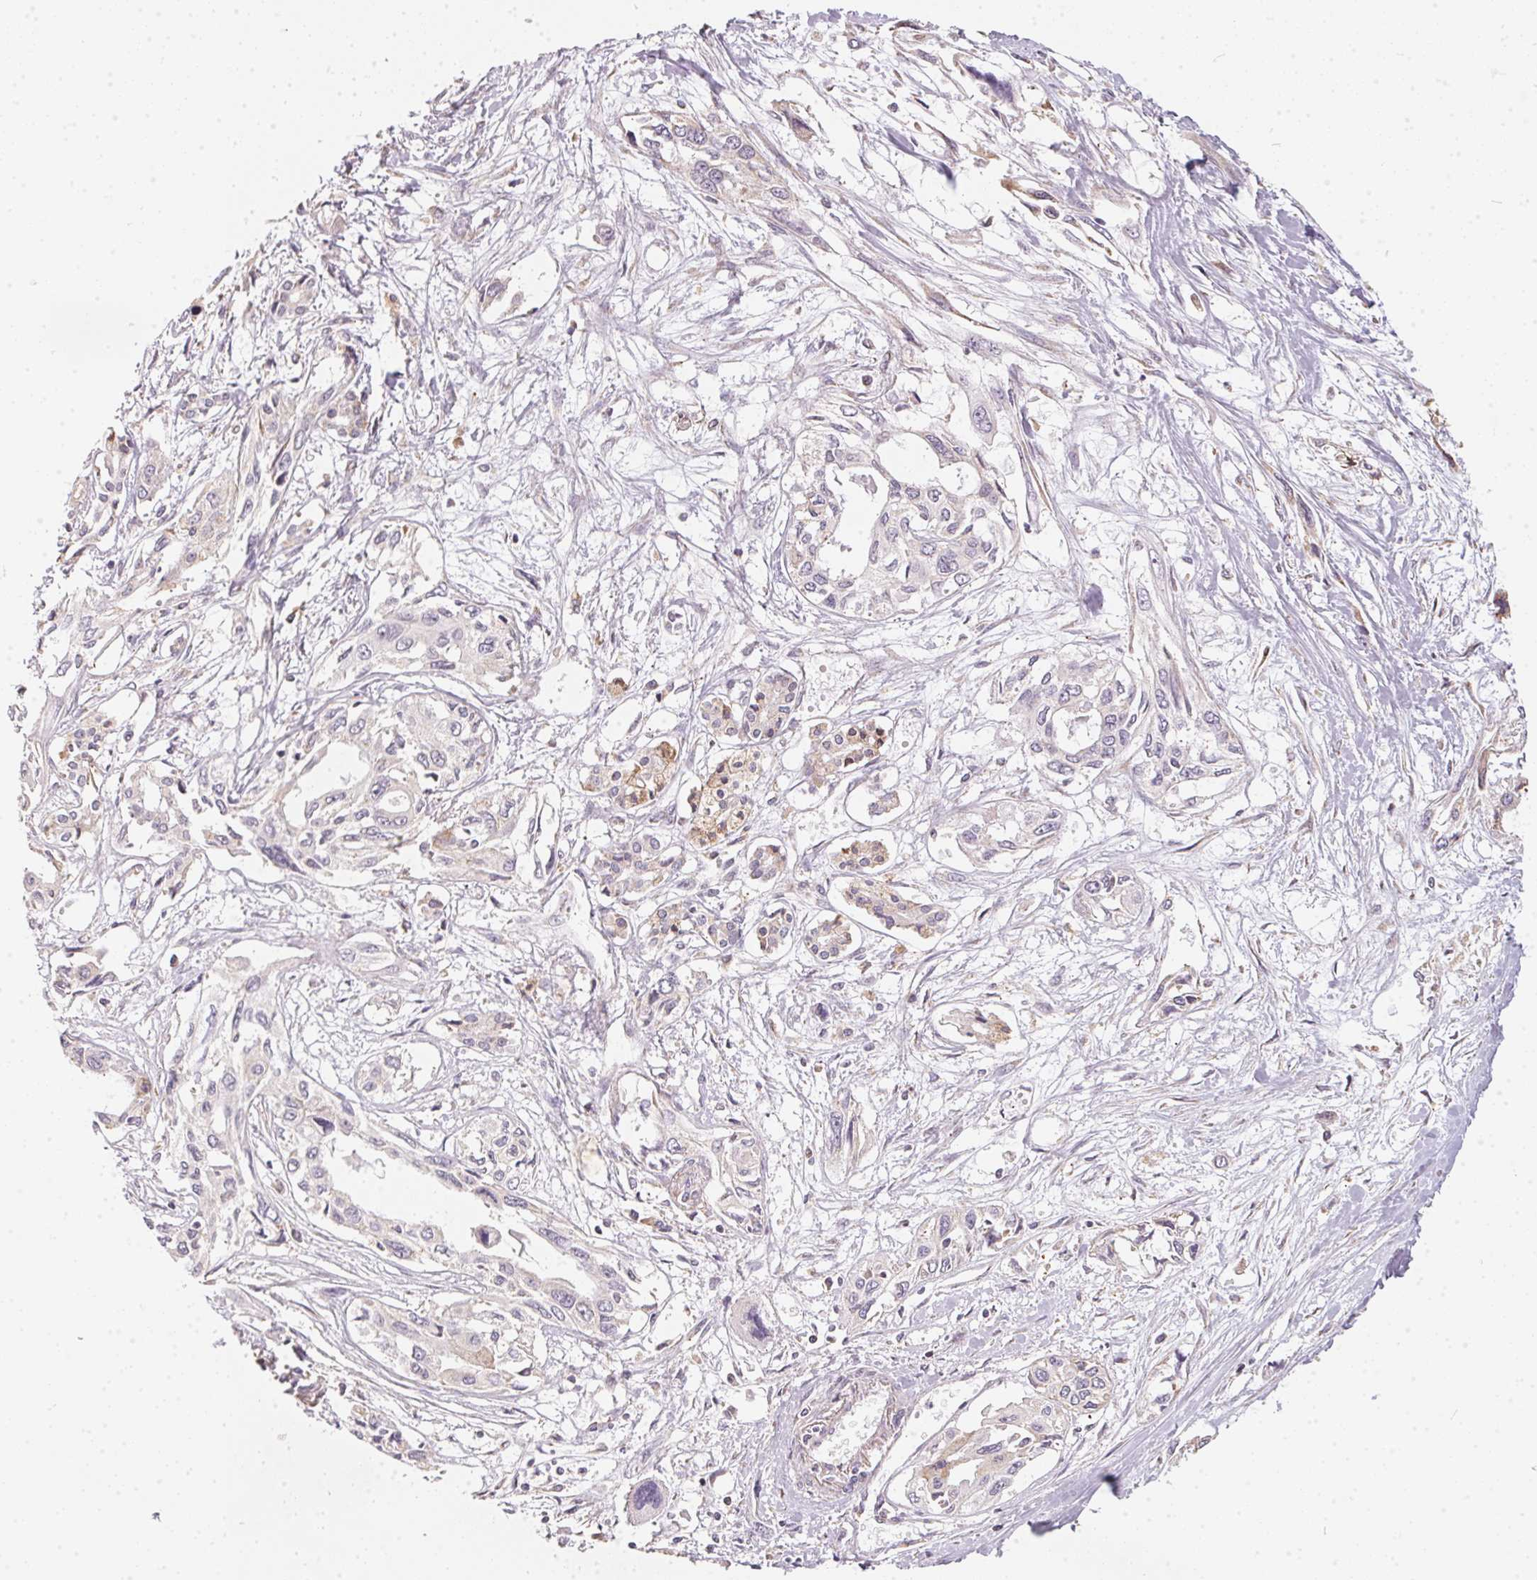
{"staining": {"intensity": "negative", "quantity": "none", "location": "none"}, "tissue": "pancreatic cancer", "cell_type": "Tumor cells", "image_type": "cancer", "snomed": [{"axis": "morphology", "description": "Adenocarcinoma, NOS"}, {"axis": "topography", "description": "Pancreas"}], "caption": "A histopathology image of pancreatic cancer (adenocarcinoma) stained for a protein exhibits no brown staining in tumor cells.", "gene": "VWA5B2", "patient": {"sex": "female", "age": 55}}